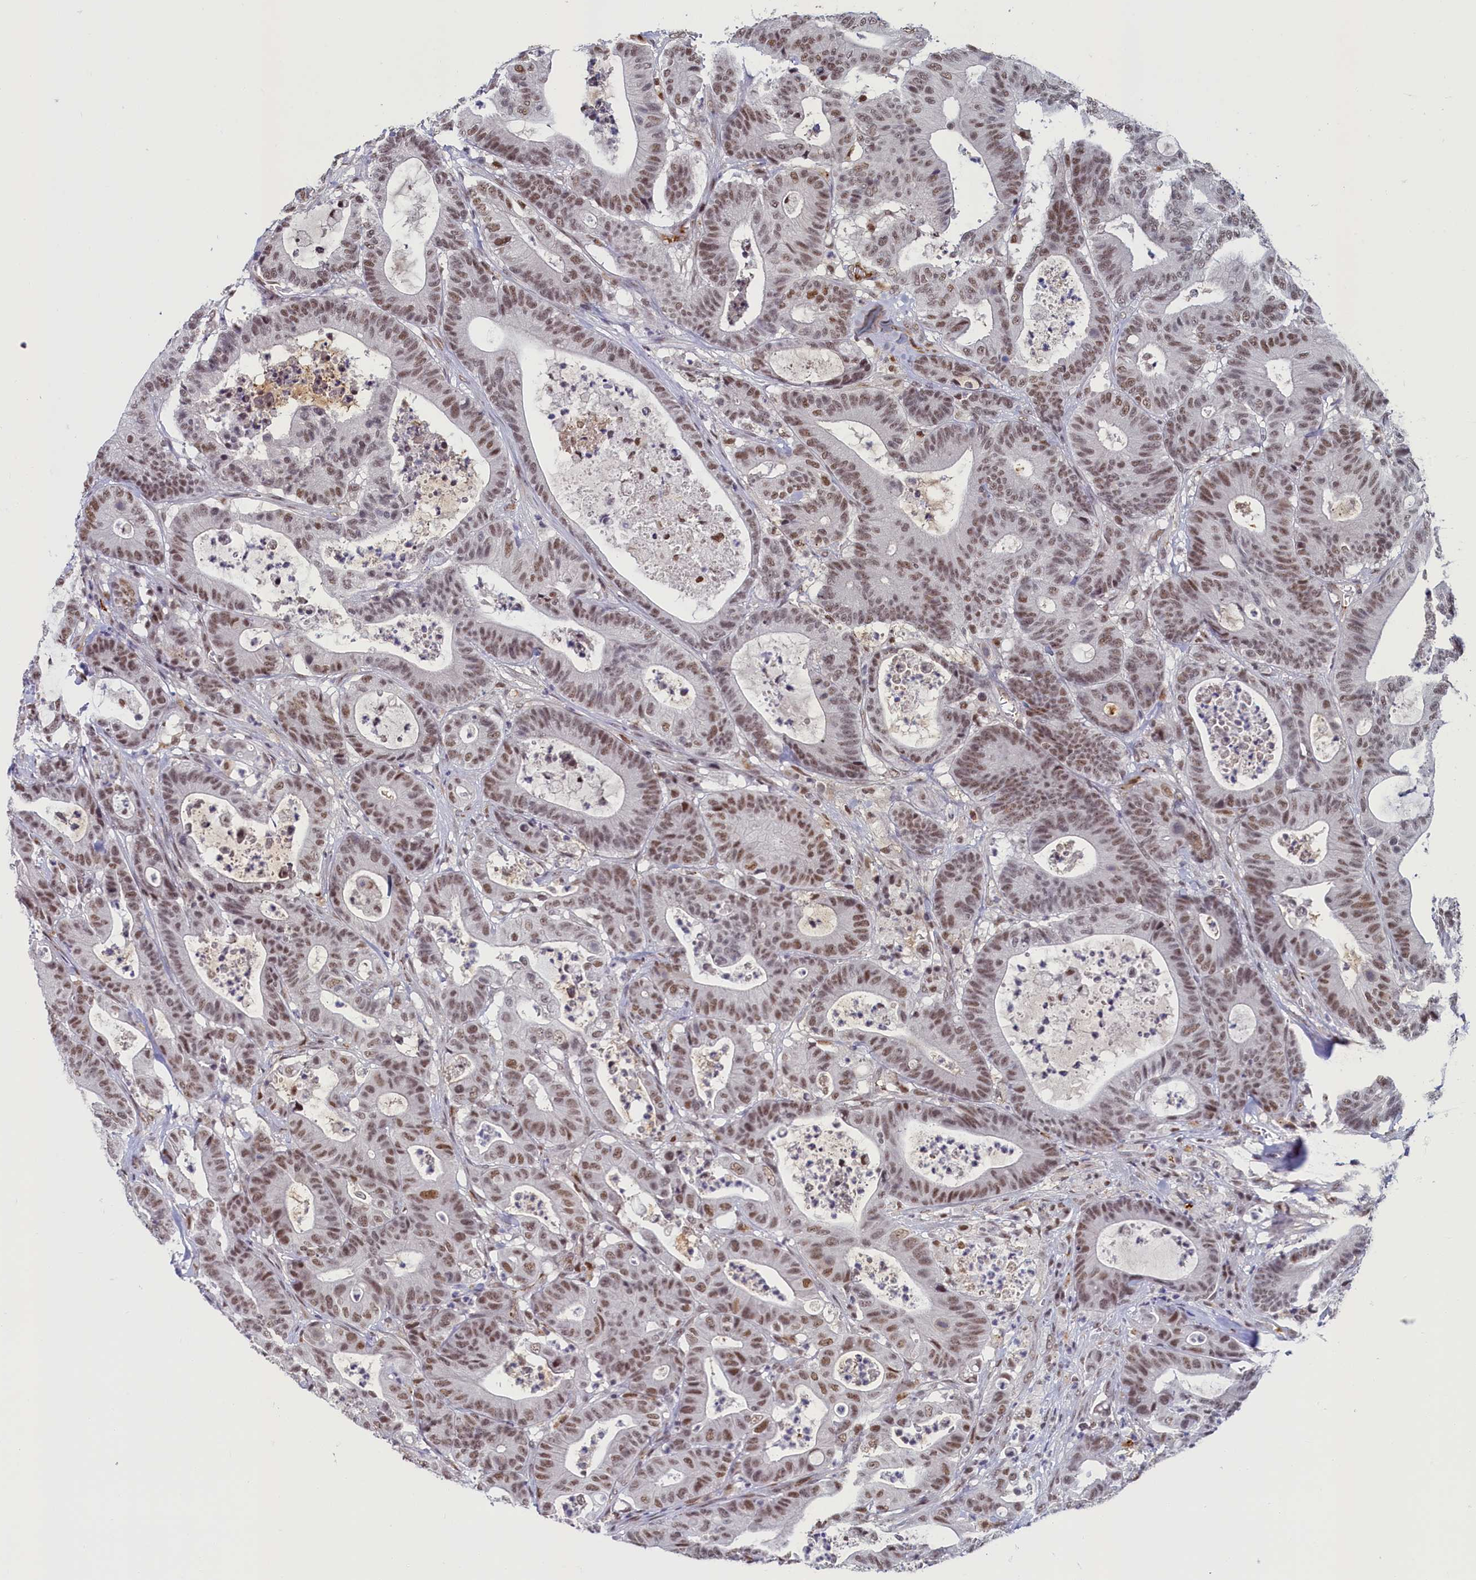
{"staining": {"intensity": "moderate", "quantity": ">75%", "location": "nuclear"}, "tissue": "colorectal cancer", "cell_type": "Tumor cells", "image_type": "cancer", "snomed": [{"axis": "morphology", "description": "Adenocarcinoma, NOS"}, {"axis": "topography", "description": "Colon"}], "caption": "Immunohistochemical staining of human adenocarcinoma (colorectal) displays moderate nuclear protein expression in approximately >75% of tumor cells.", "gene": "INTS14", "patient": {"sex": "female", "age": 84}}